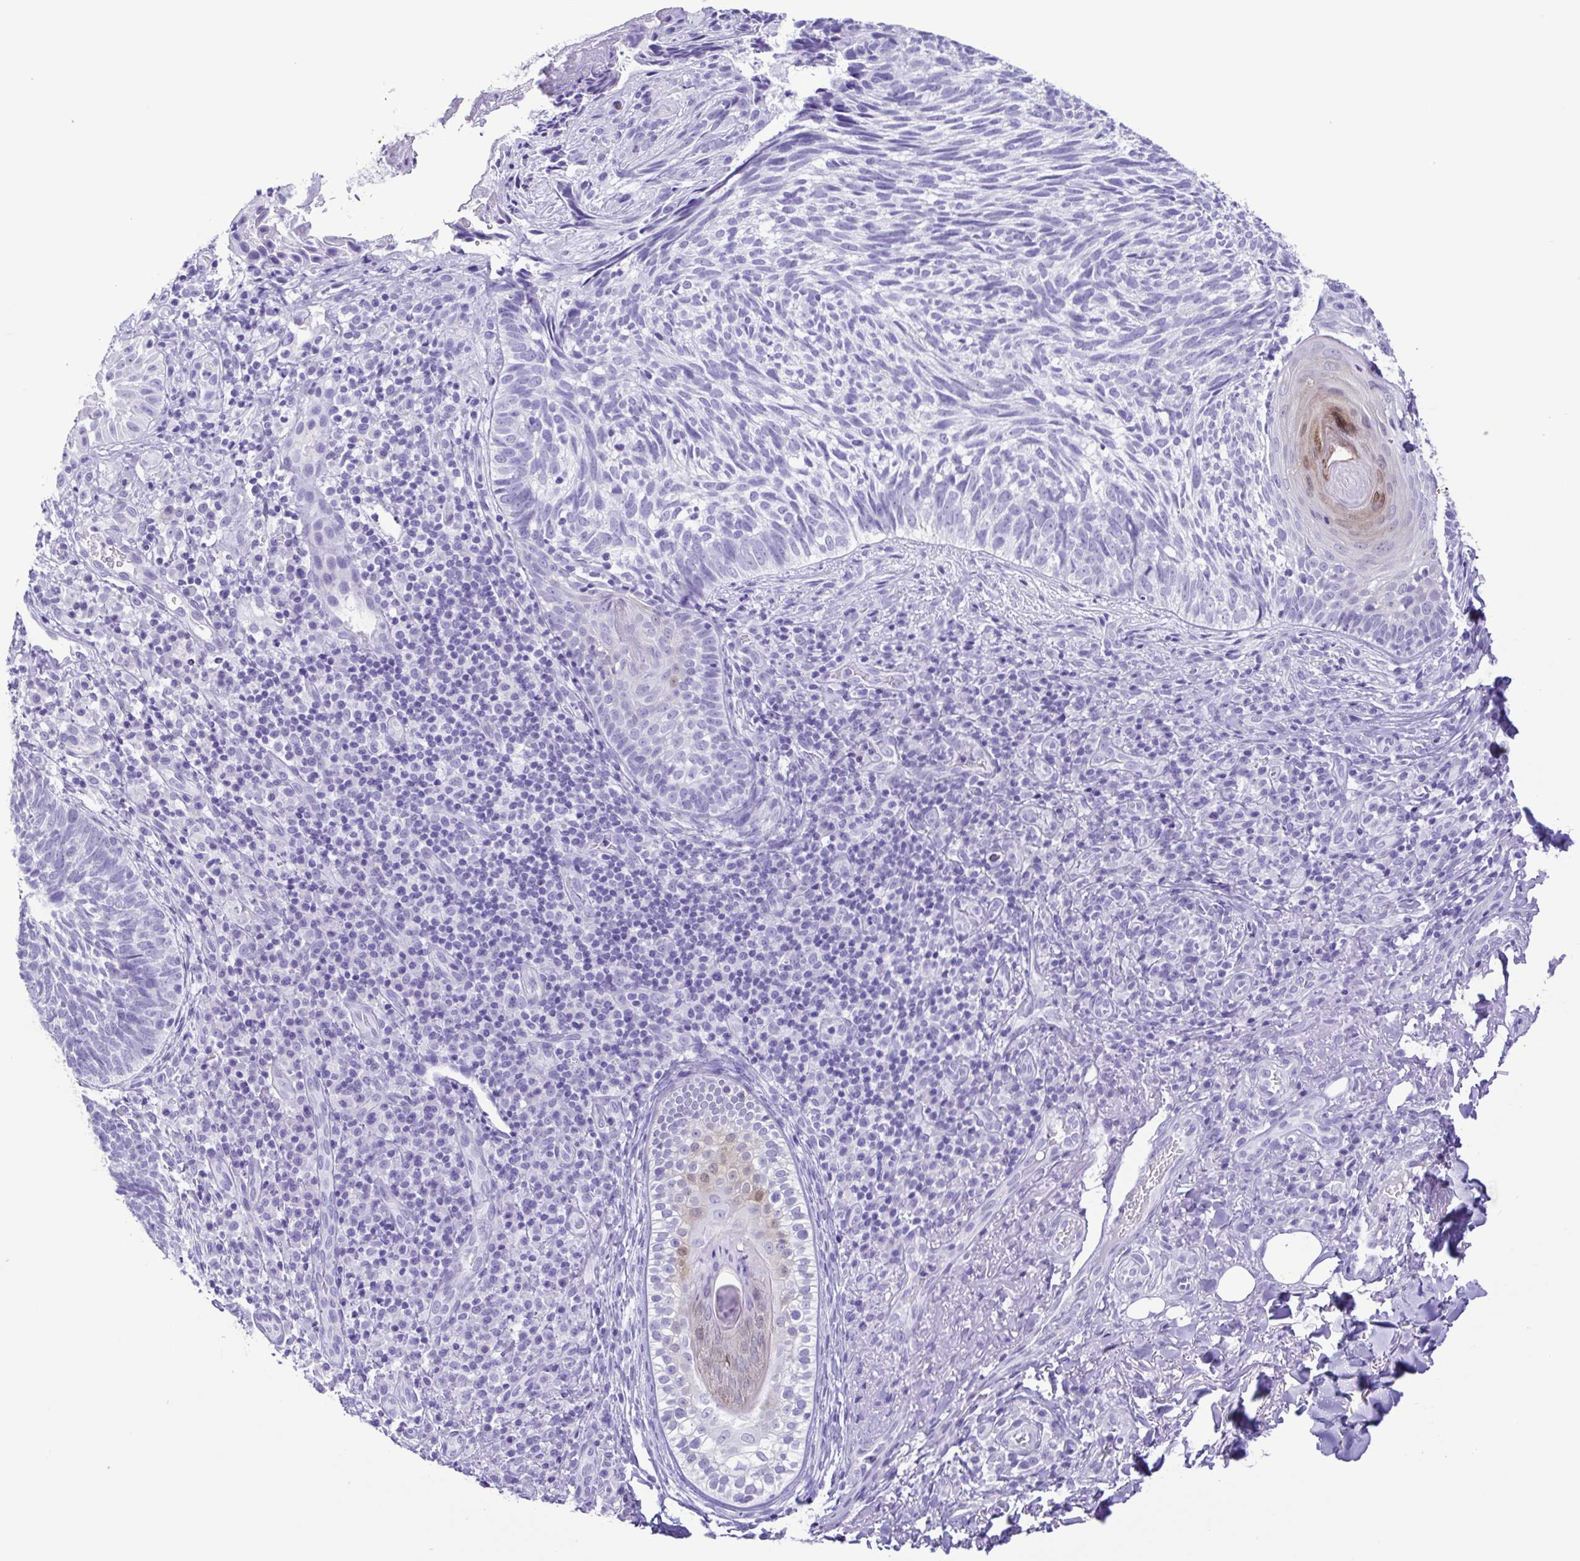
{"staining": {"intensity": "negative", "quantity": "none", "location": "none"}, "tissue": "skin cancer", "cell_type": "Tumor cells", "image_type": "cancer", "snomed": [{"axis": "morphology", "description": "Basal cell carcinoma"}, {"axis": "topography", "description": "Skin"}], "caption": "An IHC micrograph of skin cancer (basal cell carcinoma) is shown. There is no staining in tumor cells of skin cancer (basal cell carcinoma). The staining is performed using DAB brown chromogen with nuclei counter-stained in using hematoxylin.", "gene": "CASP14", "patient": {"sex": "male", "age": 65}}